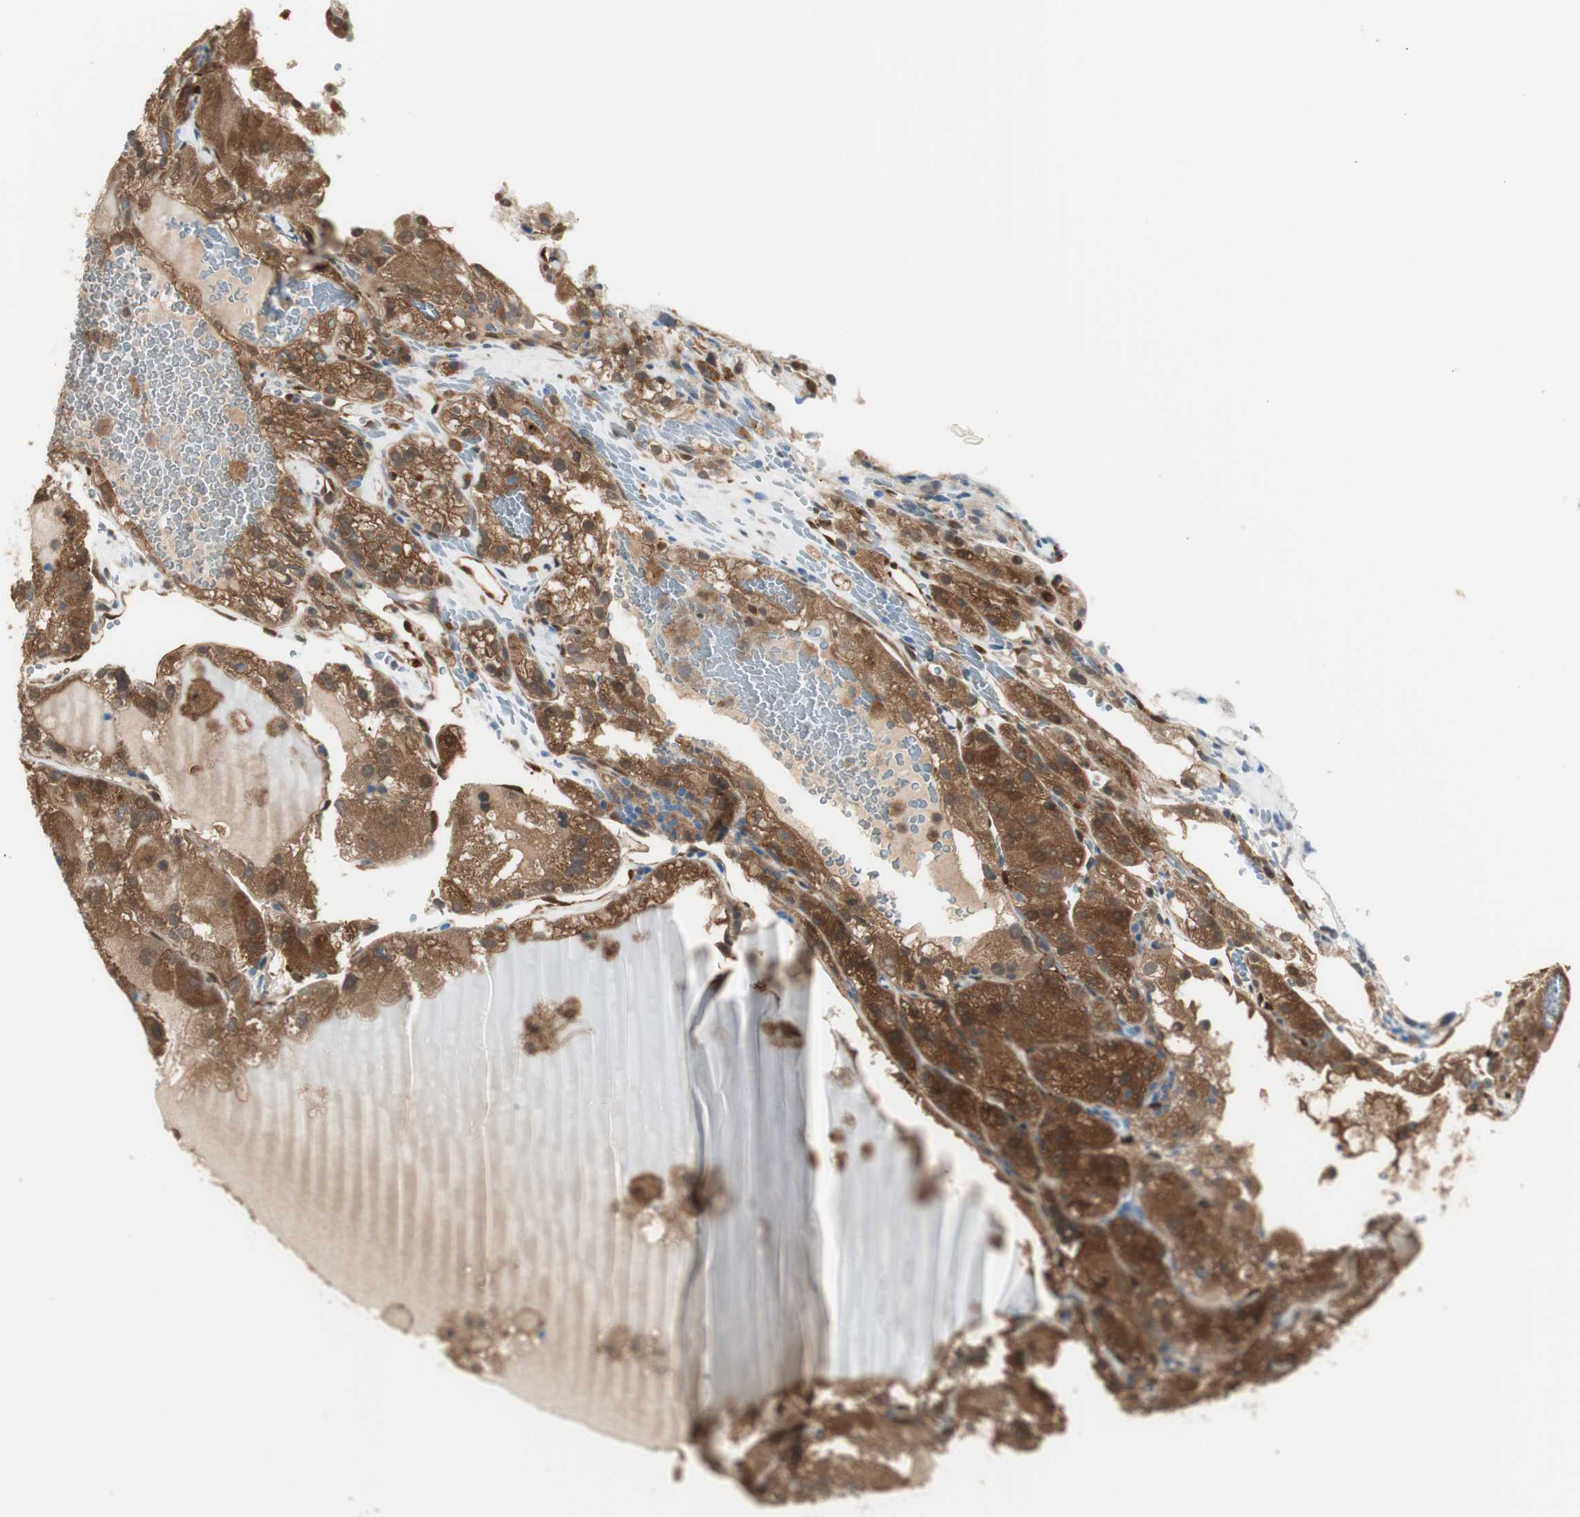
{"staining": {"intensity": "strong", "quantity": ">75%", "location": "cytoplasmic/membranous"}, "tissue": "renal cancer", "cell_type": "Tumor cells", "image_type": "cancer", "snomed": [{"axis": "morphology", "description": "Normal tissue, NOS"}, {"axis": "morphology", "description": "Adenocarcinoma, NOS"}, {"axis": "topography", "description": "Kidney"}], "caption": "Immunohistochemistry (IHC) image of renal cancer (adenocarcinoma) stained for a protein (brown), which demonstrates high levels of strong cytoplasmic/membranous expression in approximately >75% of tumor cells.", "gene": "SERPINB6", "patient": {"sex": "male", "age": 61}}